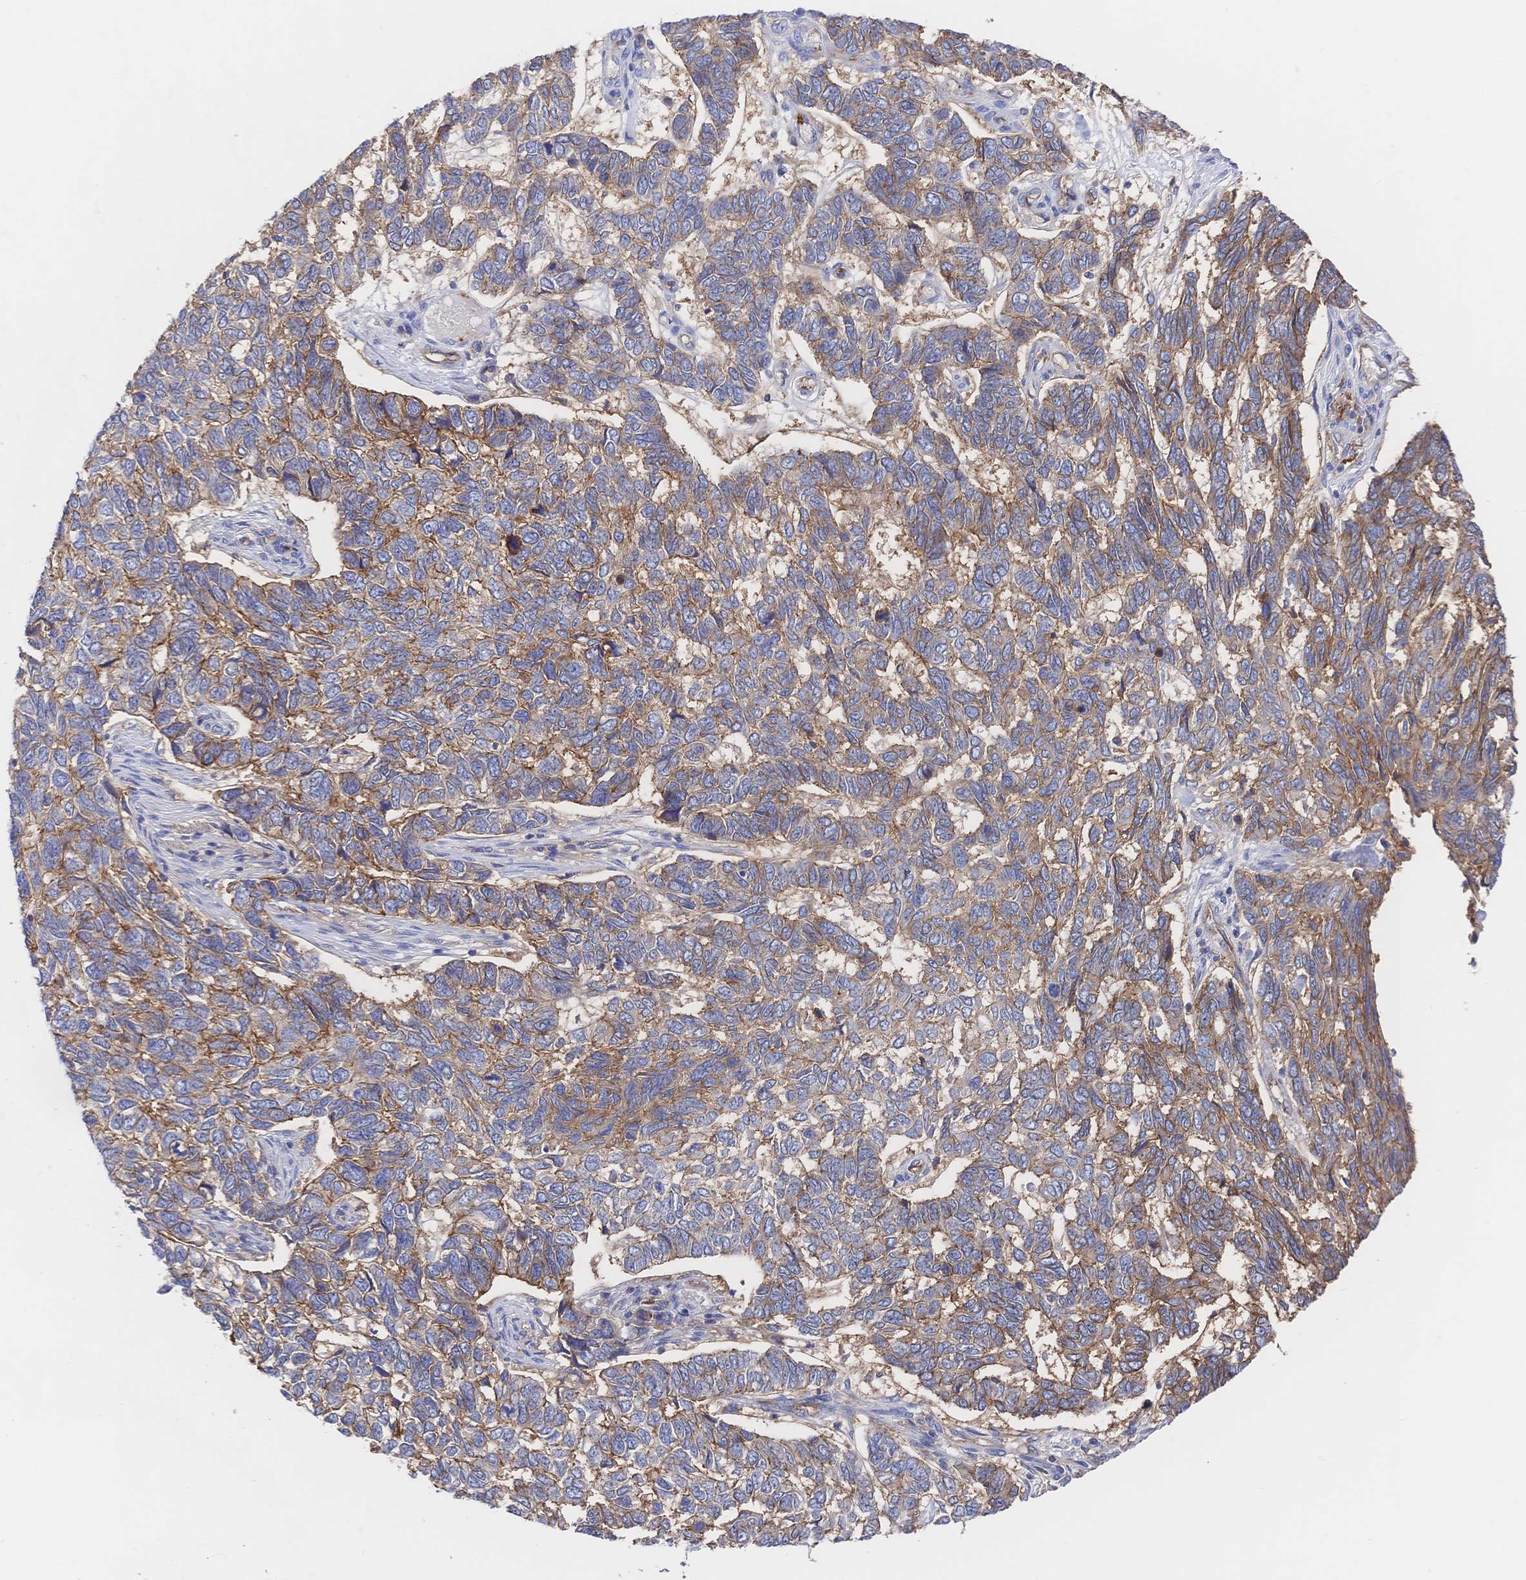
{"staining": {"intensity": "moderate", "quantity": "25%-75%", "location": "cytoplasmic/membranous"}, "tissue": "skin cancer", "cell_type": "Tumor cells", "image_type": "cancer", "snomed": [{"axis": "morphology", "description": "Basal cell carcinoma"}, {"axis": "topography", "description": "Skin"}], "caption": "Immunohistochemistry of human skin basal cell carcinoma exhibits medium levels of moderate cytoplasmic/membranous expression in approximately 25%-75% of tumor cells.", "gene": "F11R", "patient": {"sex": "female", "age": 65}}